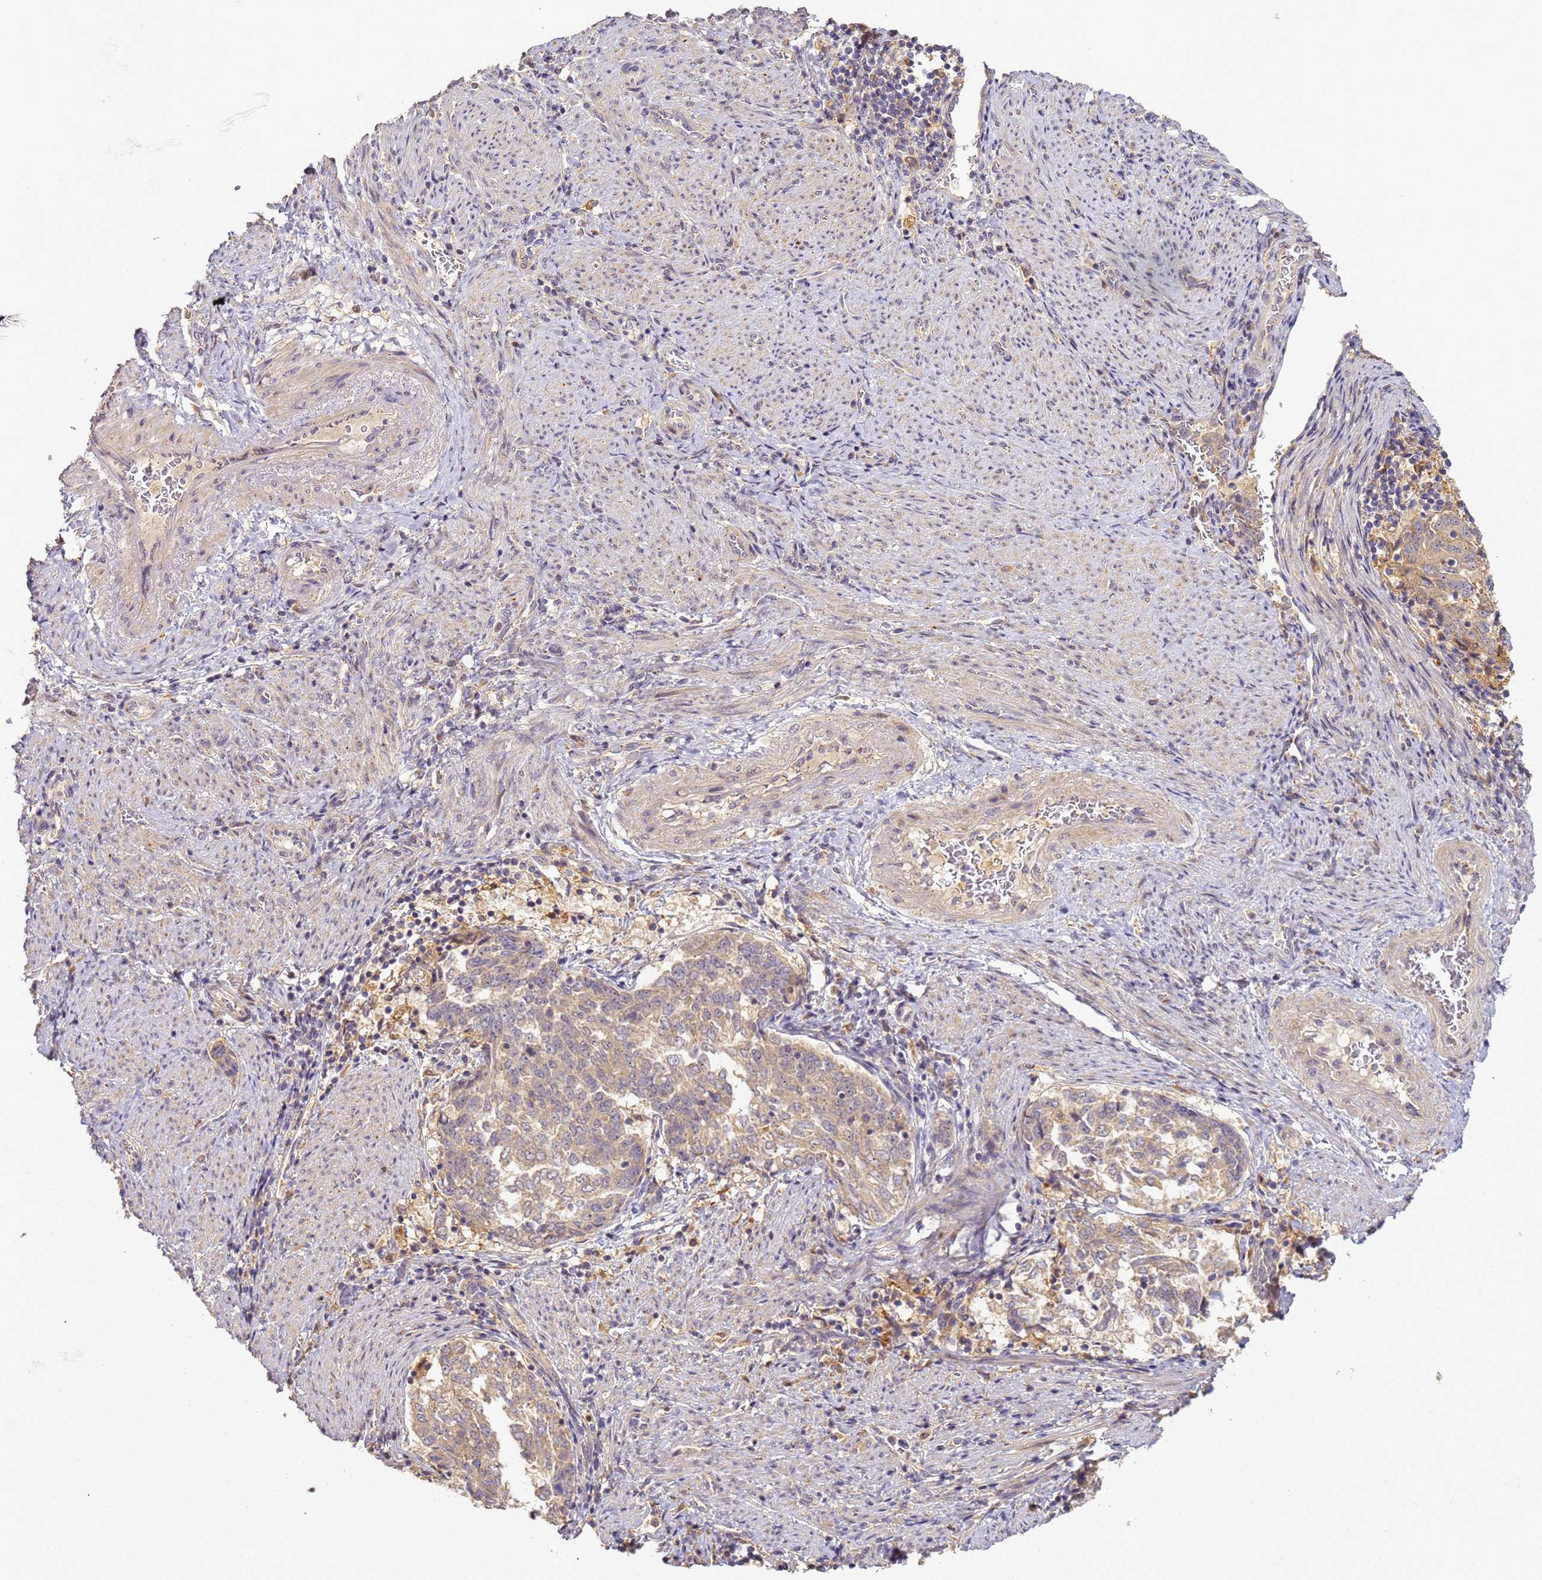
{"staining": {"intensity": "weak", "quantity": ">75%", "location": "cytoplasmic/membranous"}, "tissue": "endometrial cancer", "cell_type": "Tumor cells", "image_type": "cancer", "snomed": [{"axis": "morphology", "description": "Adenocarcinoma, NOS"}, {"axis": "topography", "description": "Endometrium"}], "caption": "Endometrial cancer (adenocarcinoma) tissue exhibits weak cytoplasmic/membranous staining in about >75% of tumor cells, visualized by immunohistochemistry.", "gene": "TIGAR", "patient": {"sex": "female", "age": 80}}